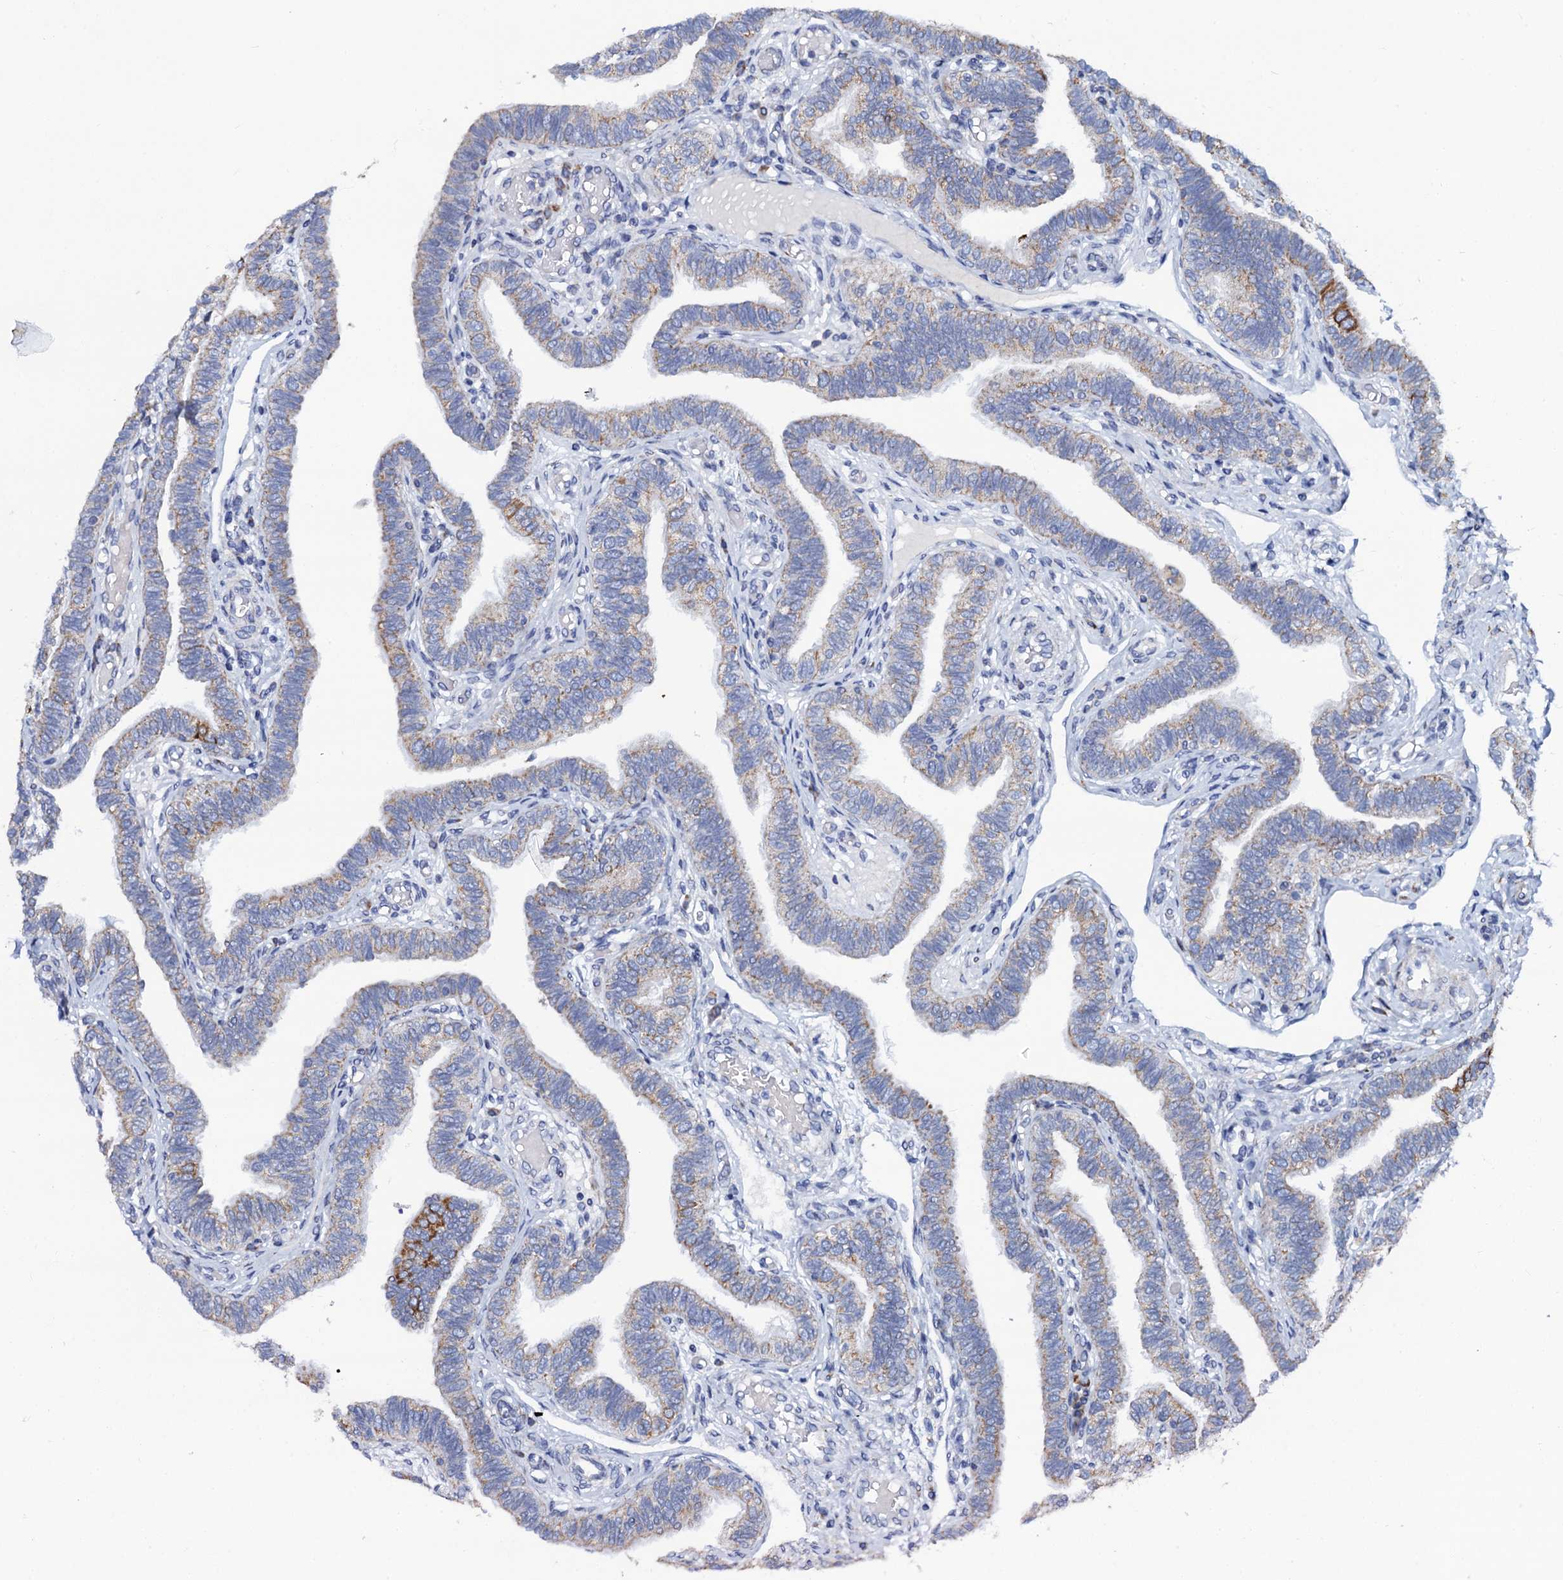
{"staining": {"intensity": "moderate", "quantity": "25%-75%", "location": "cytoplasmic/membranous"}, "tissue": "fallopian tube", "cell_type": "Glandular cells", "image_type": "normal", "snomed": [{"axis": "morphology", "description": "Normal tissue, NOS"}, {"axis": "topography", "description": "Fallopian tube"}], "caption": "Immunohistochemical staining of unremarkable human fallopian tube displays medium levels of moderate cytoplasmic/membranous expression in approximately 25%-75% of glandular cells. (Brightfield microscopy of DAB IHC at high magnification).", "gene": "SLC37A4", "patient": {"sex": "female", "age": 39}}